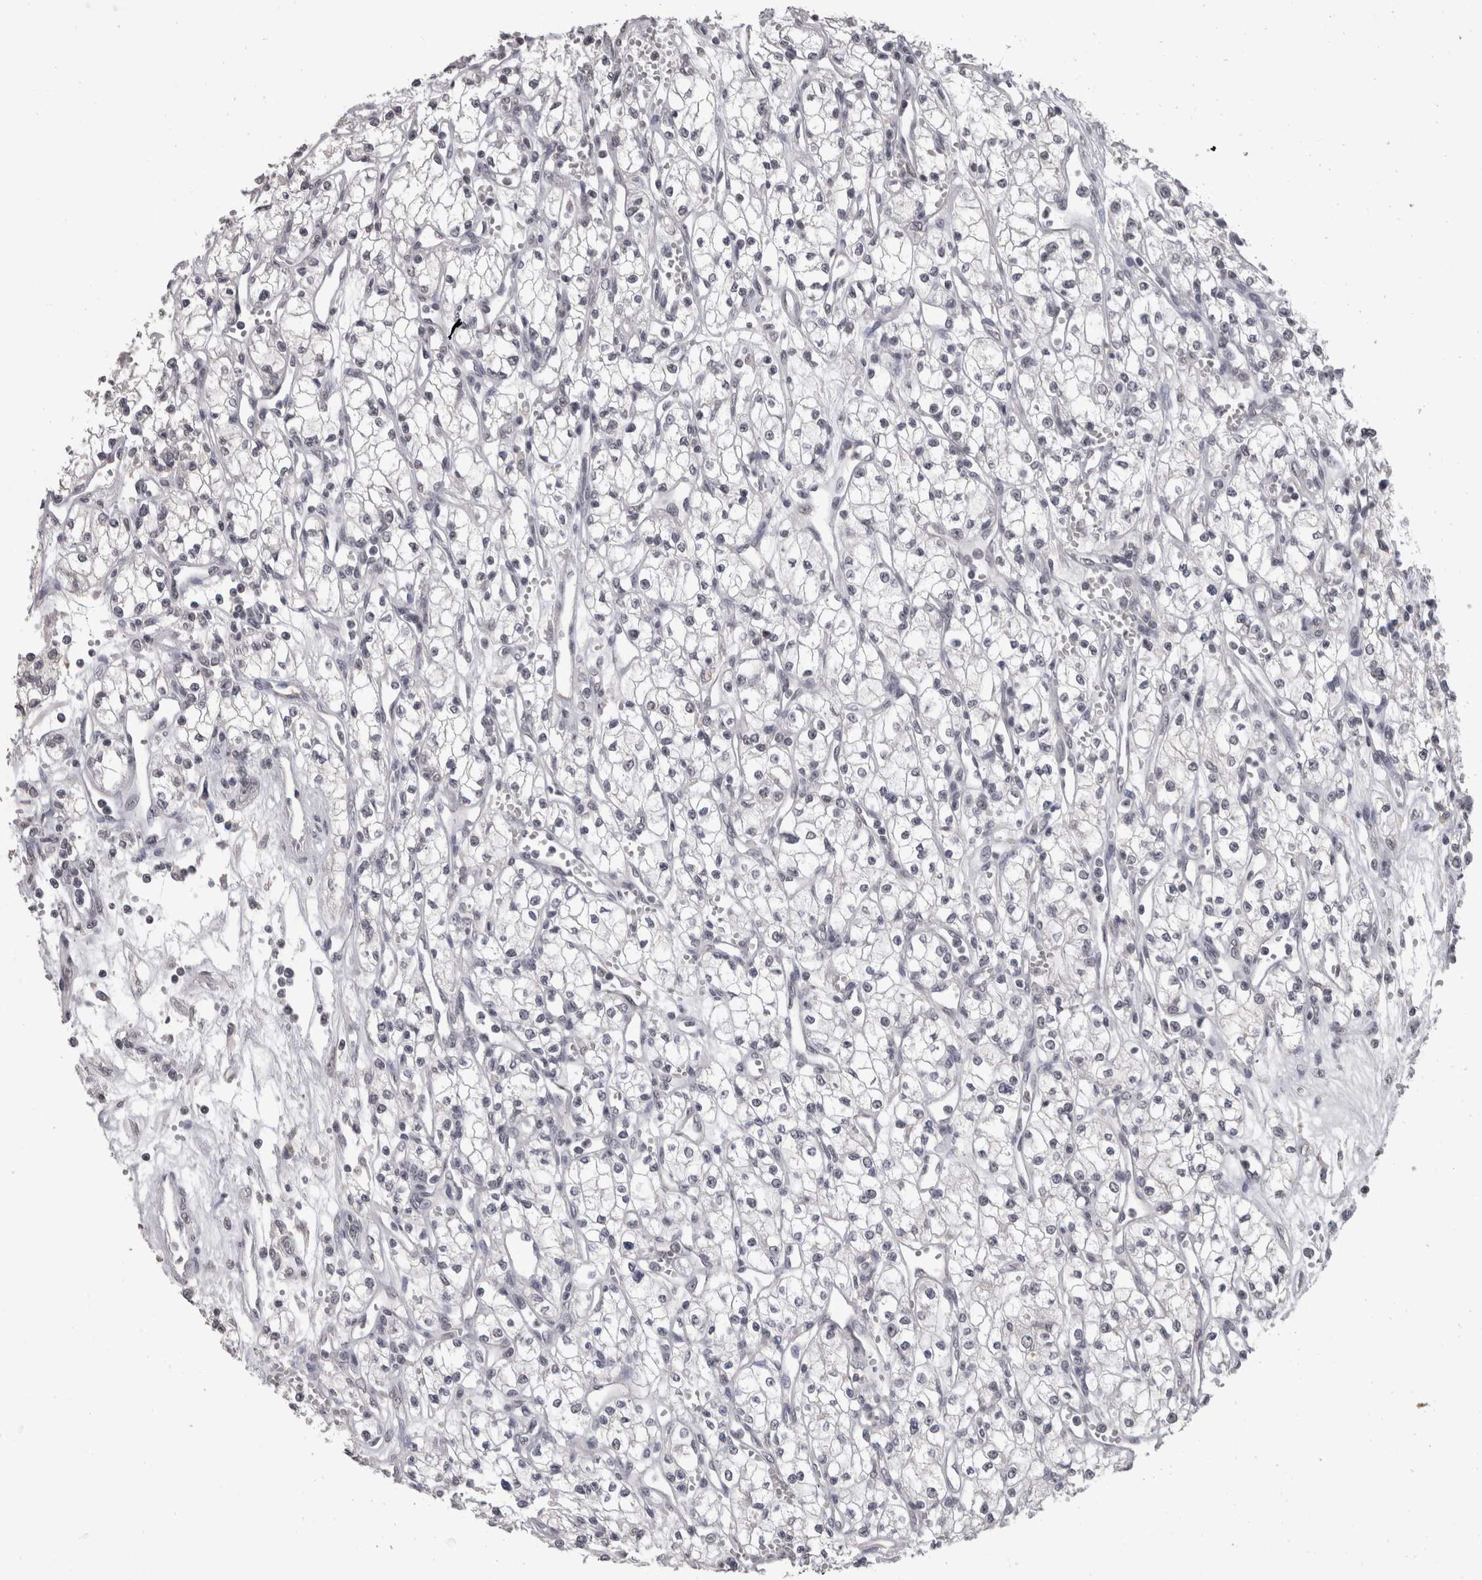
{"staining": {"intensity": "negative", "quantity": "none", "location": "none"}, "tissue": "renal cancer", "cell_type": "Tumor cells", "image_type": "cancer", "snomed": [{"axis": "morphology", "description": "Adenocarcinoma, NOS"}, {"axis": "topography", "description": "Kidney"}], "caption": "Tumor cells show no significant positivity in adenocarcinoma (renal).", "gene": "DDX17", "patient": {"sex": "male", "age": 59}}